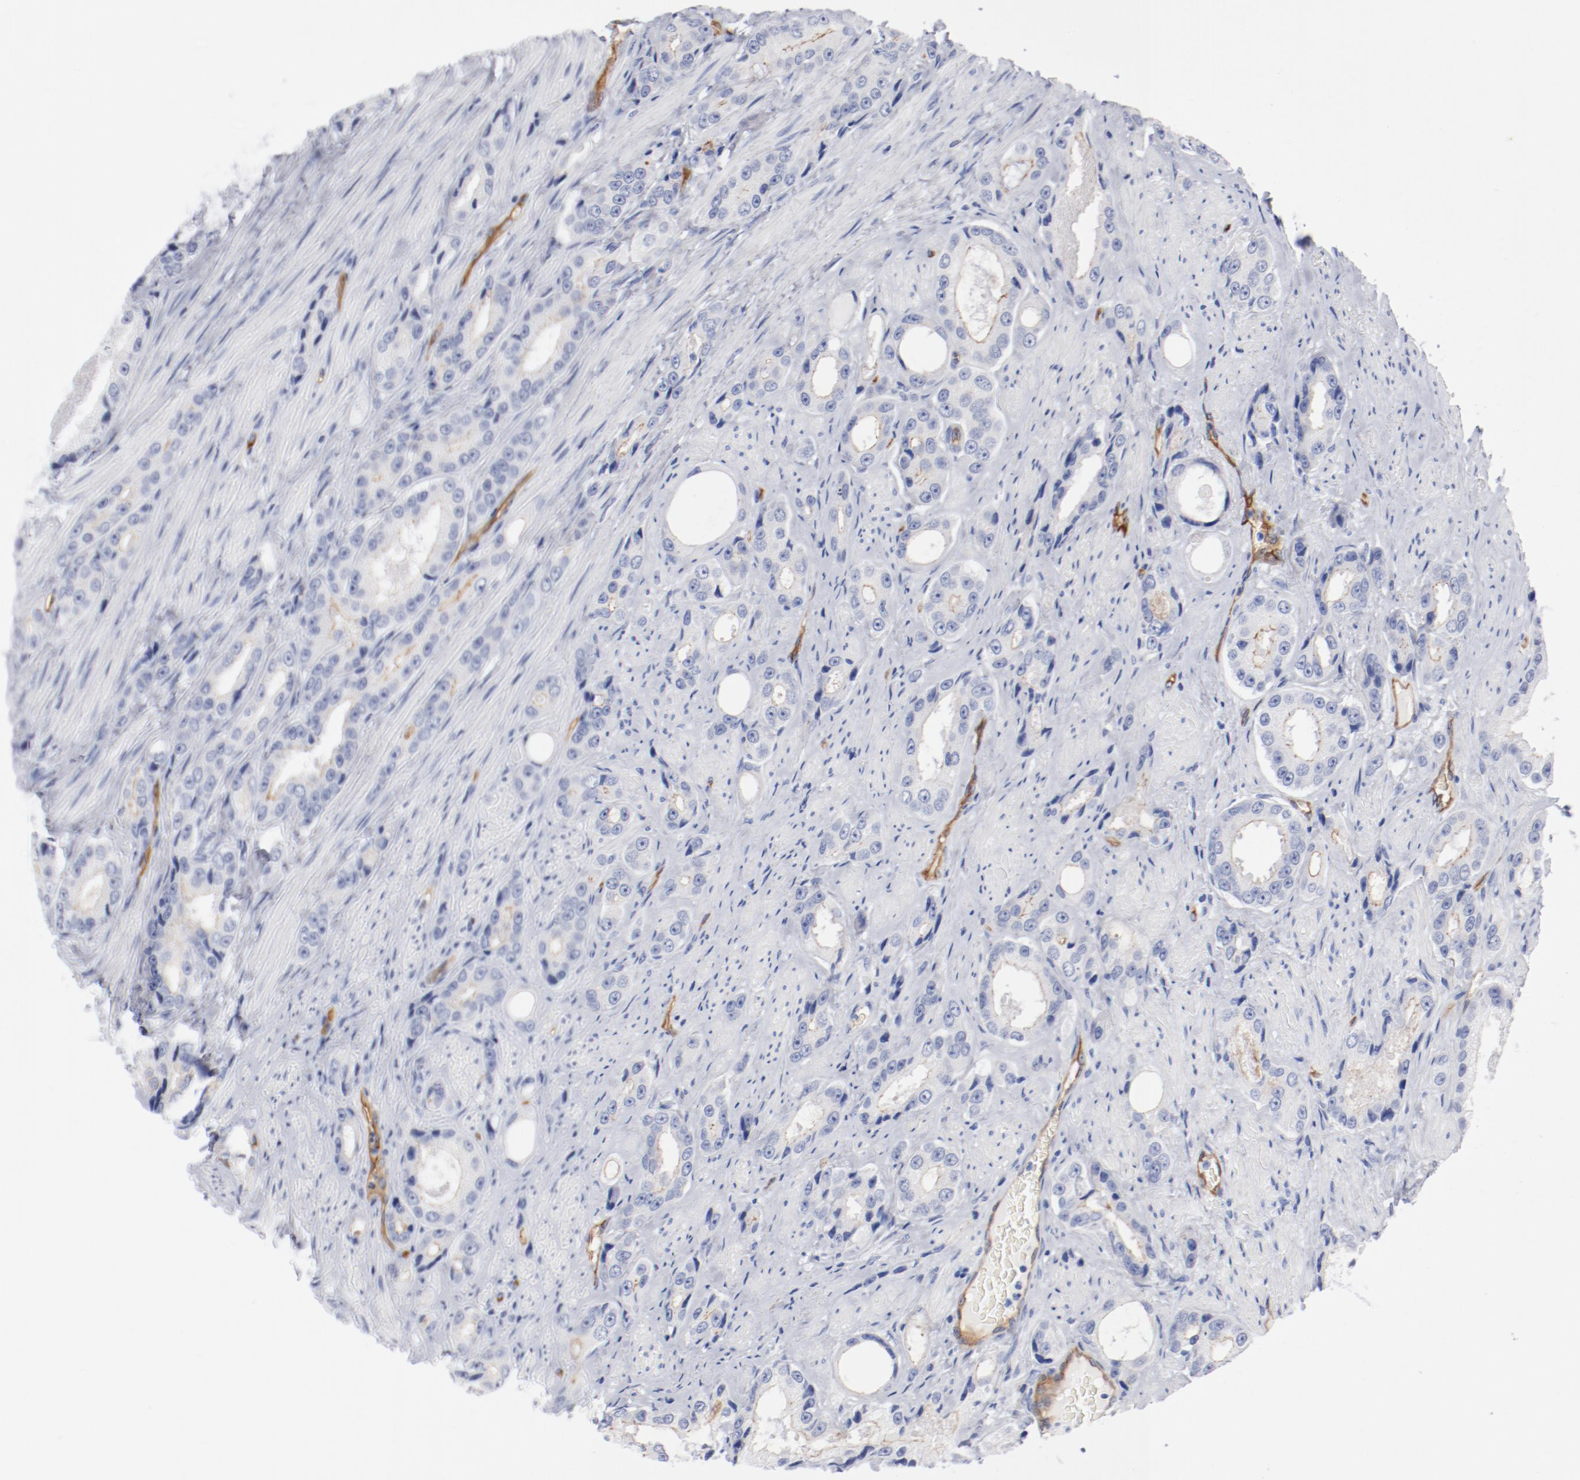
{"staining": {"intensity": "weak", "quantity": "25%-75%", "location": "cytoplasmic/membranous"}, "tissue": "prostate cancer", "cell_type": "Tumor cells", "image_type": "cancer", "snomed": [{"axis": "morphology", "description": "Adenocarcinoma, Medium grade"}, {"axis": "topography", "description": "Prostate"}], "caption": "Protein staining by IHC shows weak cytoplasmic/membranous staining in approximately 25%-75% of tumor cells in prostate cancer (medium-grade adenocarcinoma).", "gene": "SHANK3", "patient": {"sex": "male", "age": 60}}